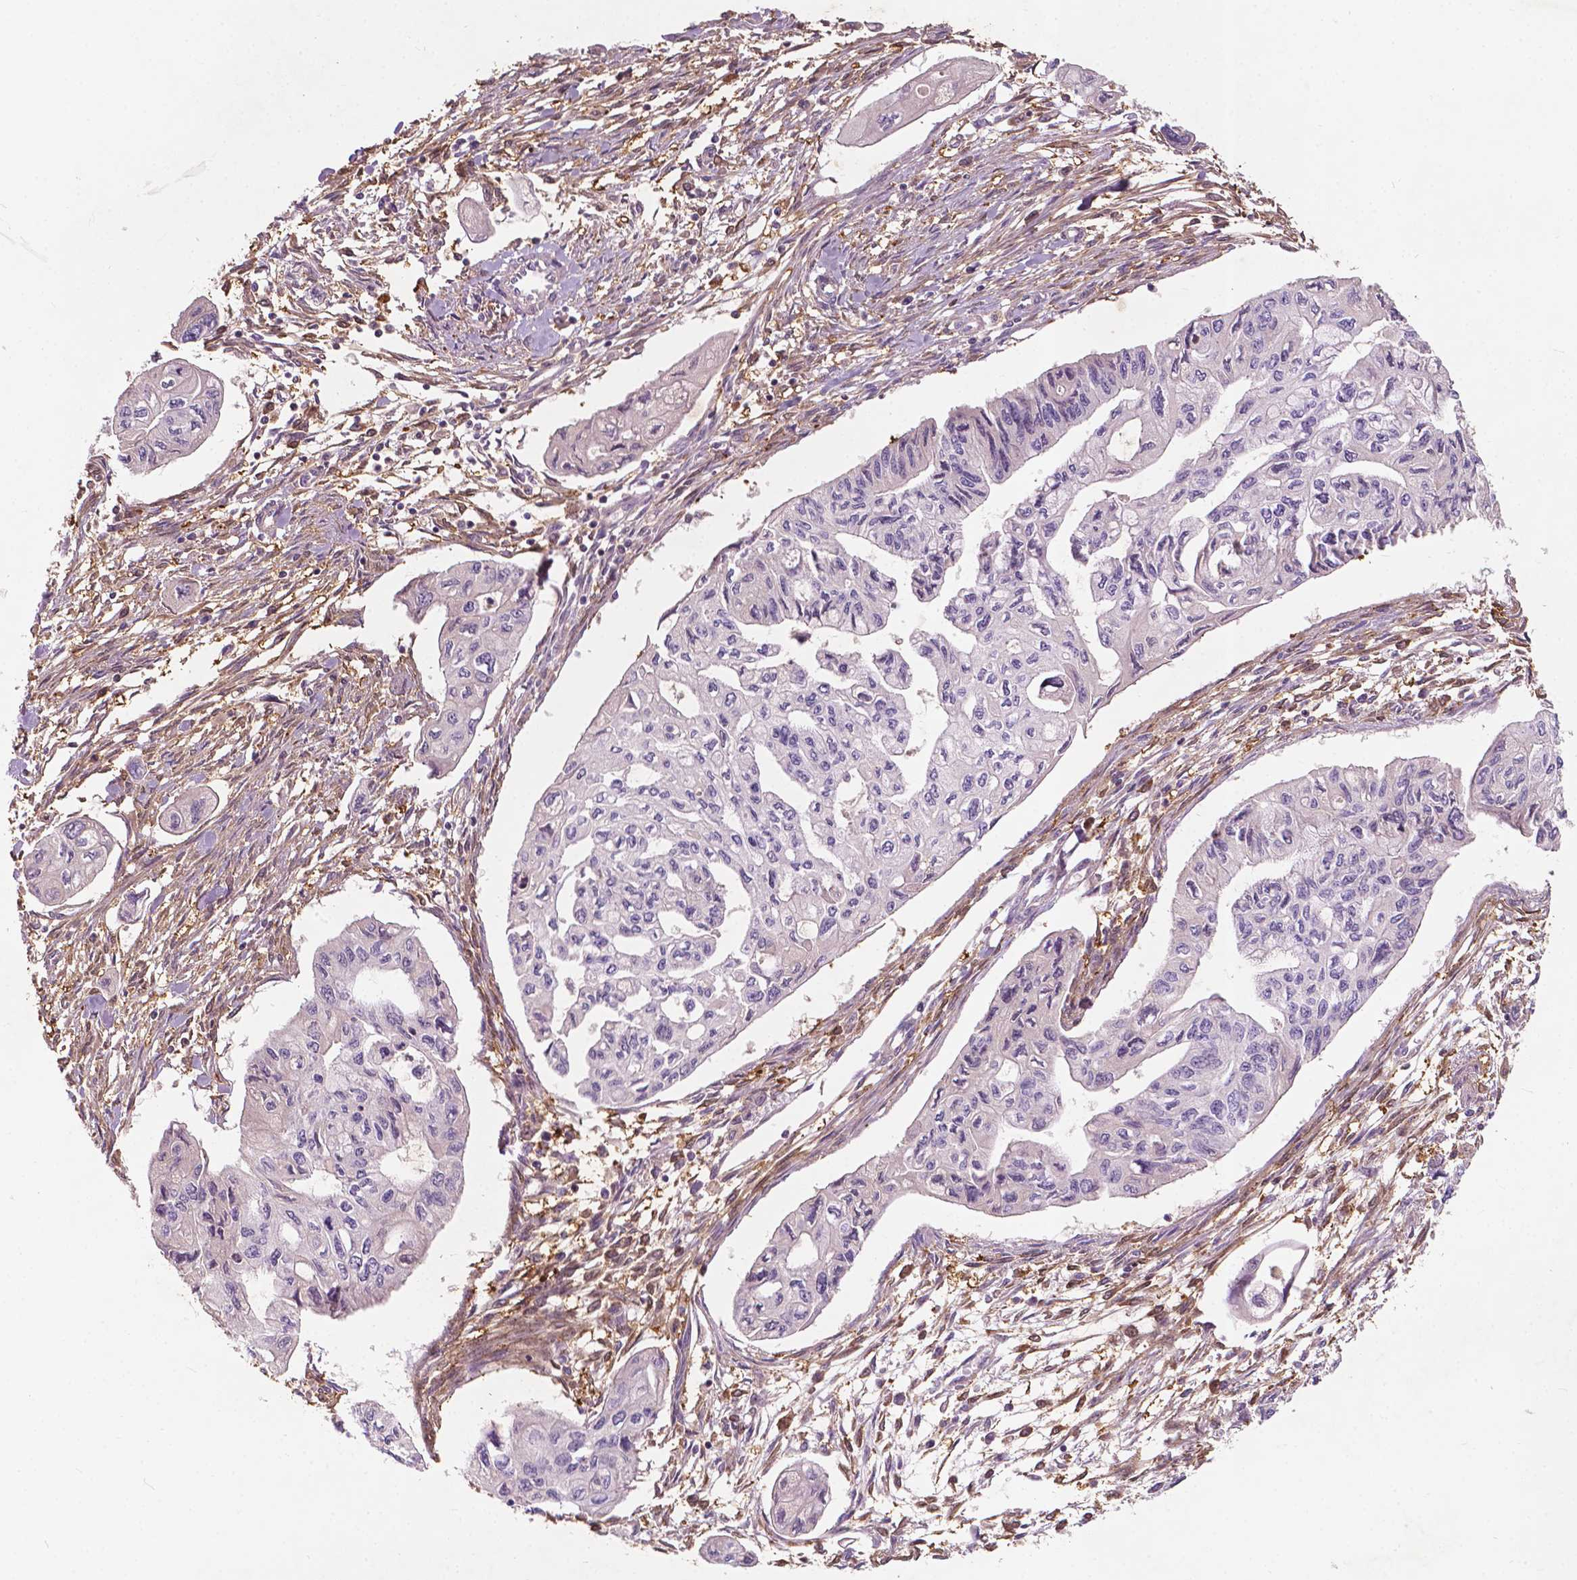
{"staining": {"intensity": "negative", "quantity": "none", "location": "none"}, "tissue": "pancreatic cancer", "cell_type": "Tumor cells", "image_type": "cancer", "snomed": [{"axis": "morphology", "description": "Adenocarcinoma, NOS"}, {"axis": "topography", "description": "Pancreas"}], "caption": "This is a image of IHC staining of pancreatic cancer (adenocarcinoma), which shows no staining in tumor cells.", "gene": "GPR37", "patient": {"sex": "female", "age": 76}}